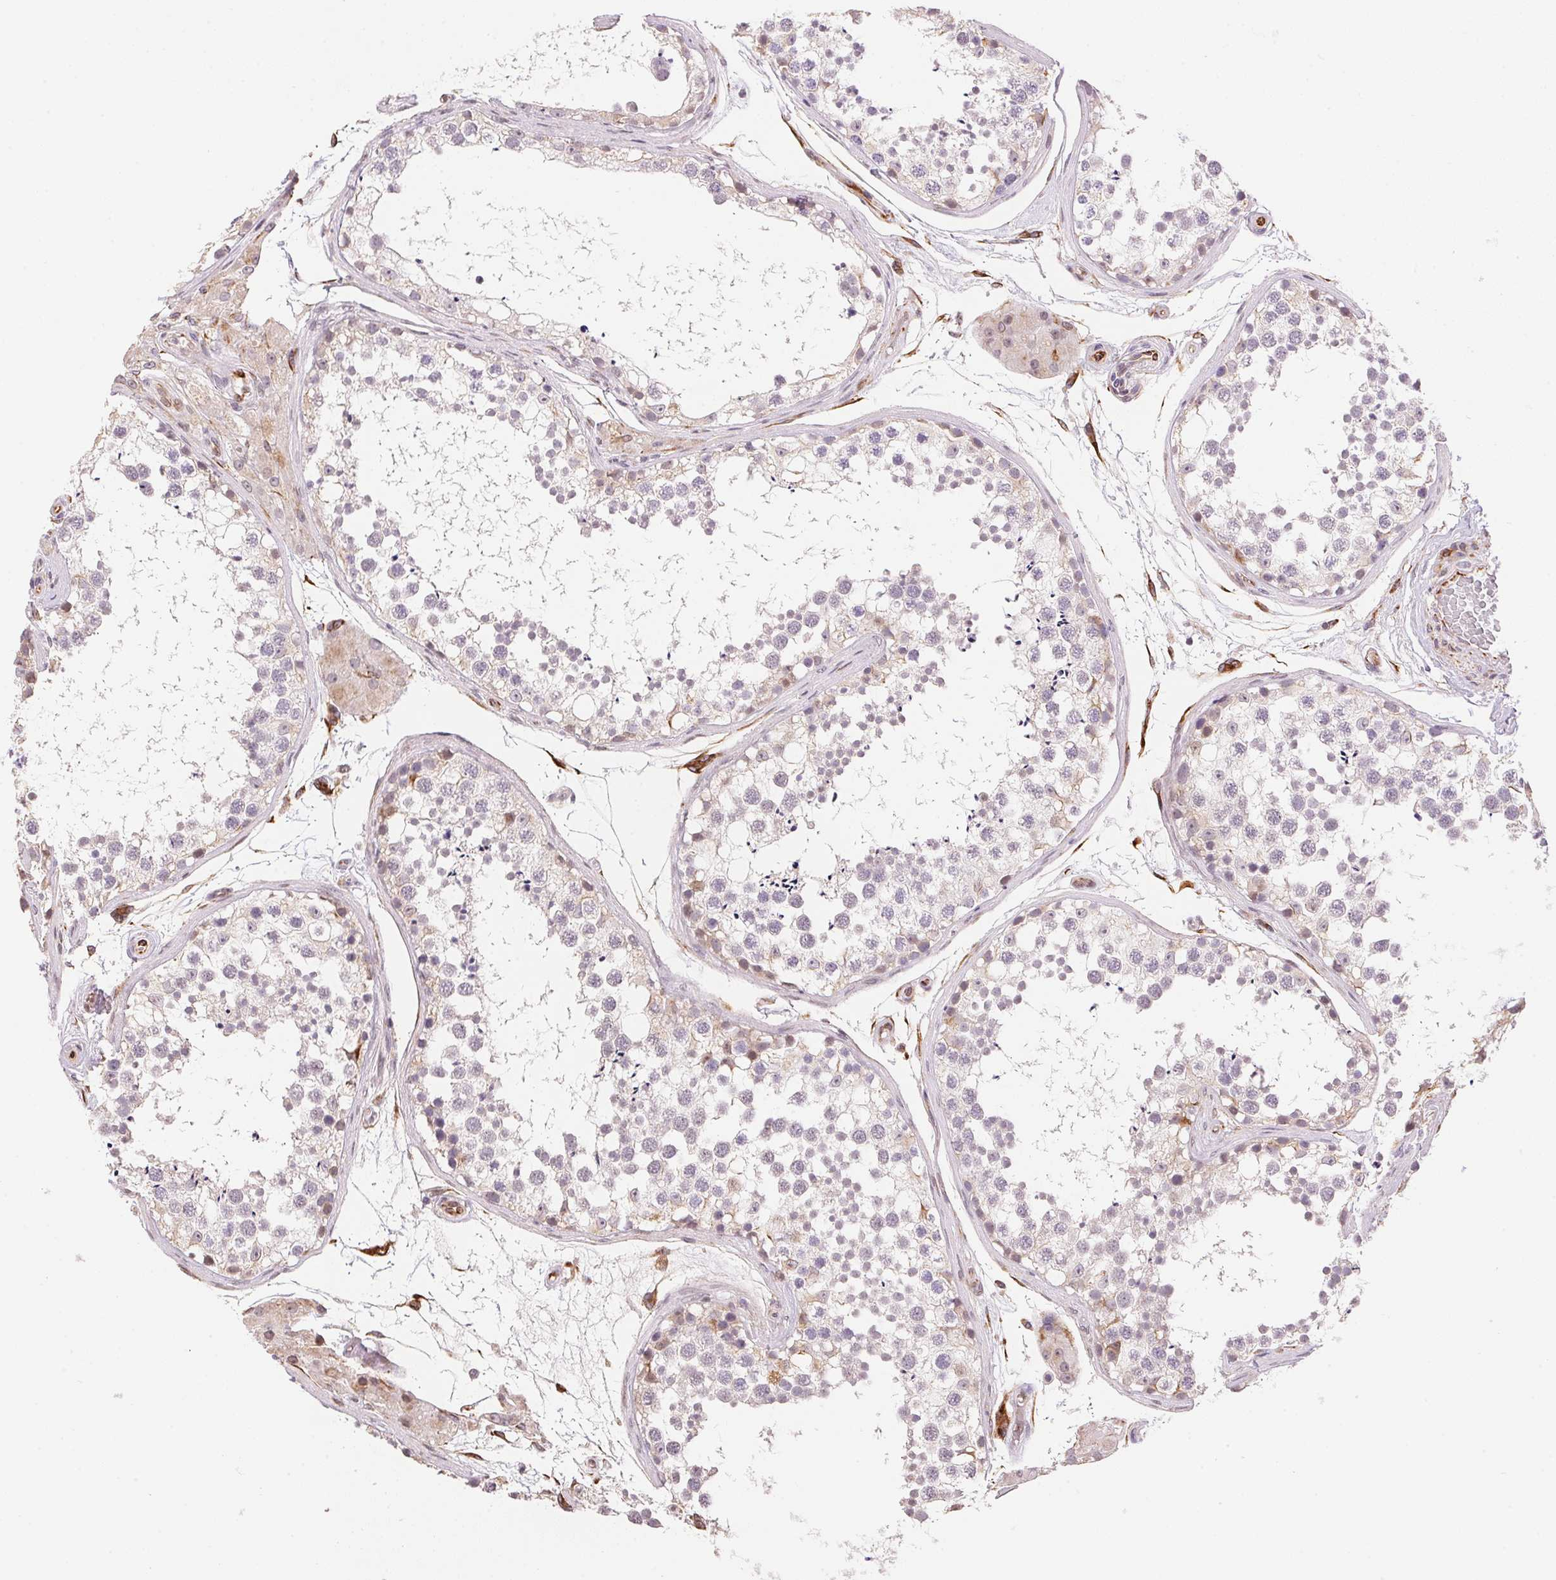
{"staining": {"intensity": "negative", "quantity": "none", "location": "none"}, "tissue": "testis", "cell_type": "Cells in seminiferous ducts", "image_type": "normal", "snomed": [{"axis": "morphology", "description": "Normal tissue, NOS"}, {"axis": "morphology", "description": "Seminoma, NOS"}, {"axis": "topography", "description": "Testis"}], "caption": "Cells in seminiferous ducts show no significant protein positivity in normal testis. (DAB immunohistochemistry (IHC), high magnification).", "gene": "GYG2", "patient": {"sex": "male", "age": 65}}